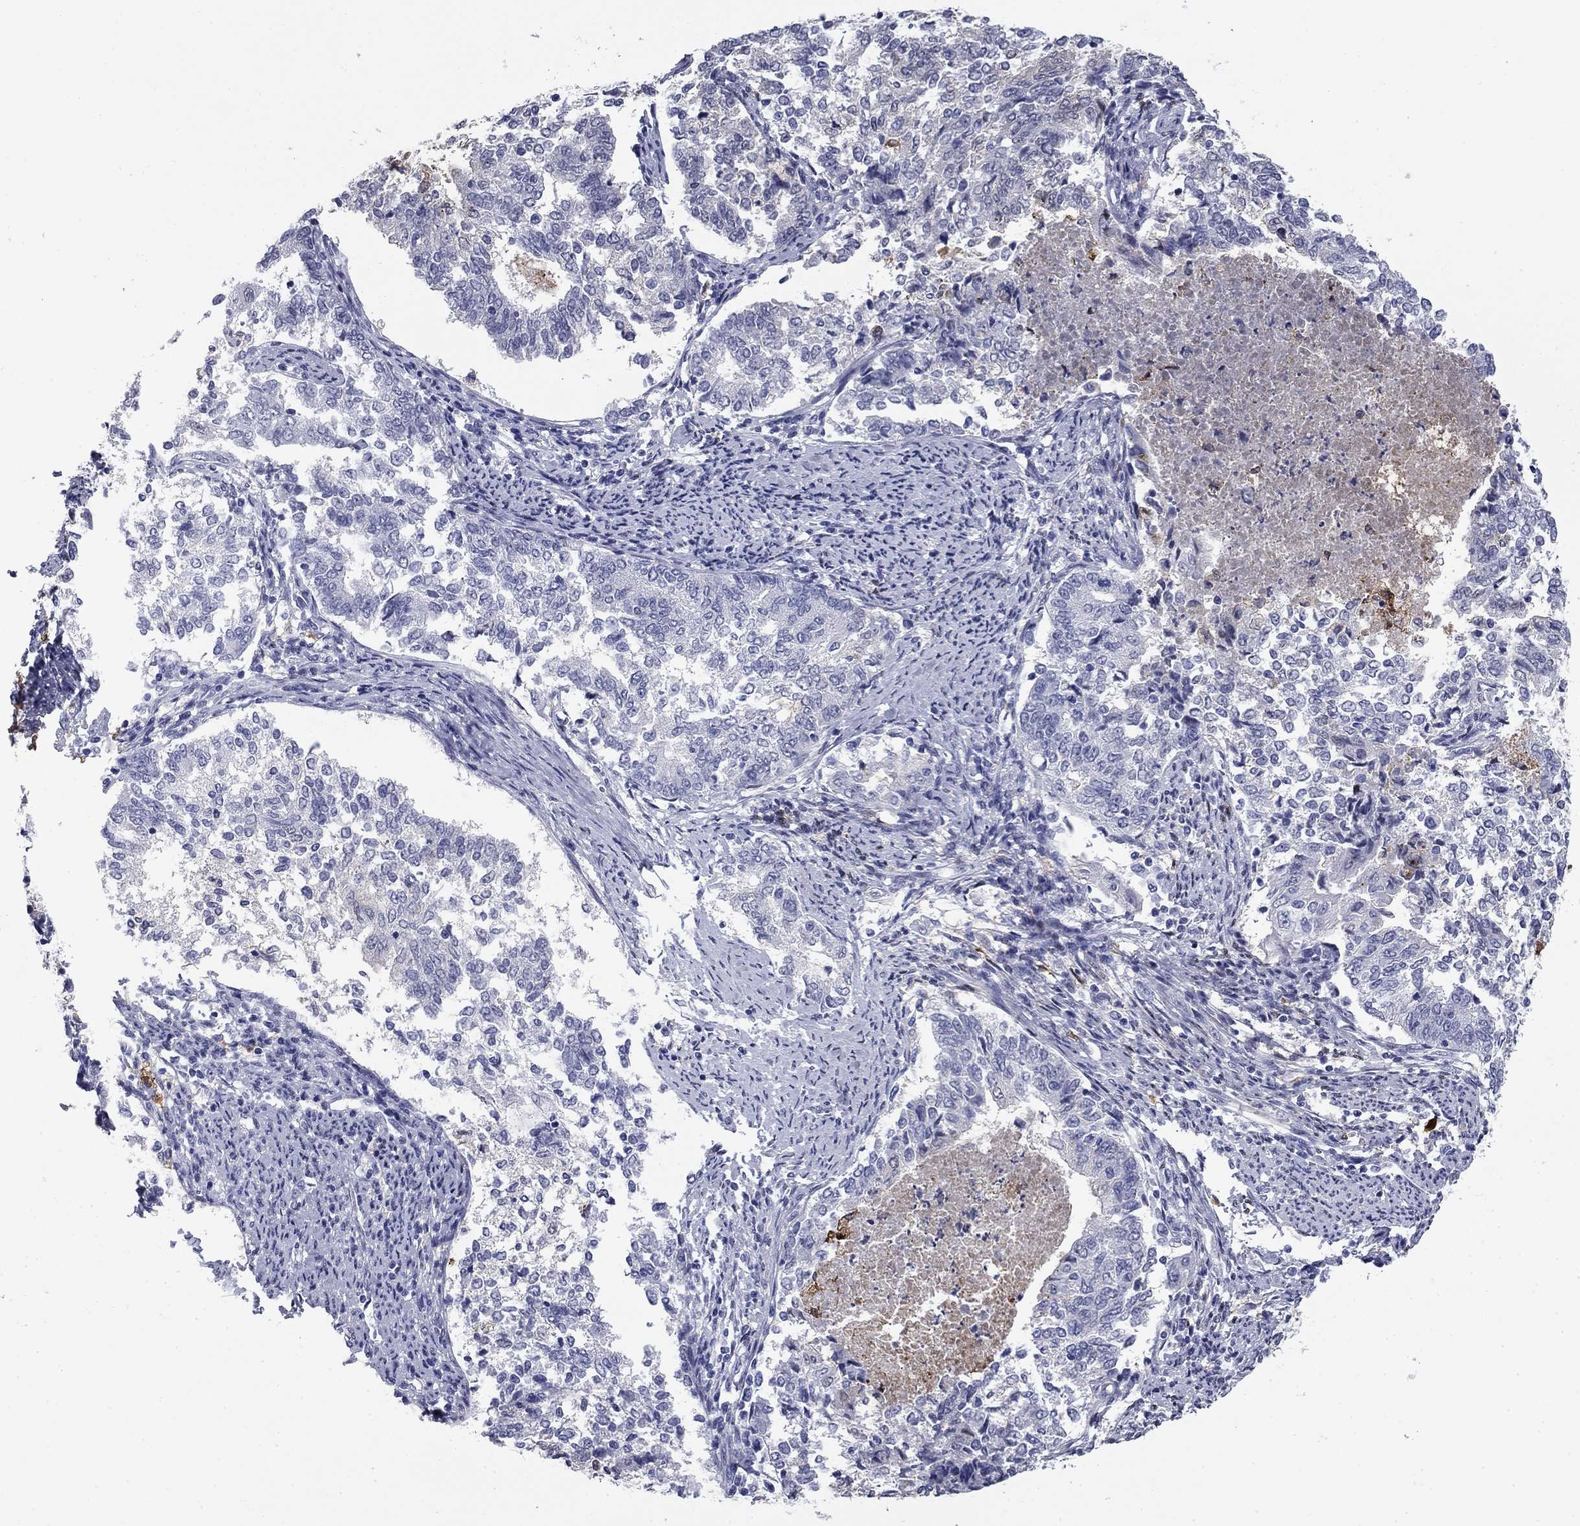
{"staining": {"intensity": "negative", "quantity": "none", "location": "none"}, "tissue": "endometrial cancer", "cell_type": "Tumor cells", "image_type": "cancer", "snomed": [{"axis": "morphology", "description": "Adenocarcinoma, NOS"}, {"axis": "topography", "description": "Endometrium"}], "caption": "Protein analysis of endometrial cancer (adenocarcinoma) shows no significant staining in tumor cells. Nuclei are stained in blue.", "gene": "BCL2L14", "patient": {"sex": "female", "age": 65}}